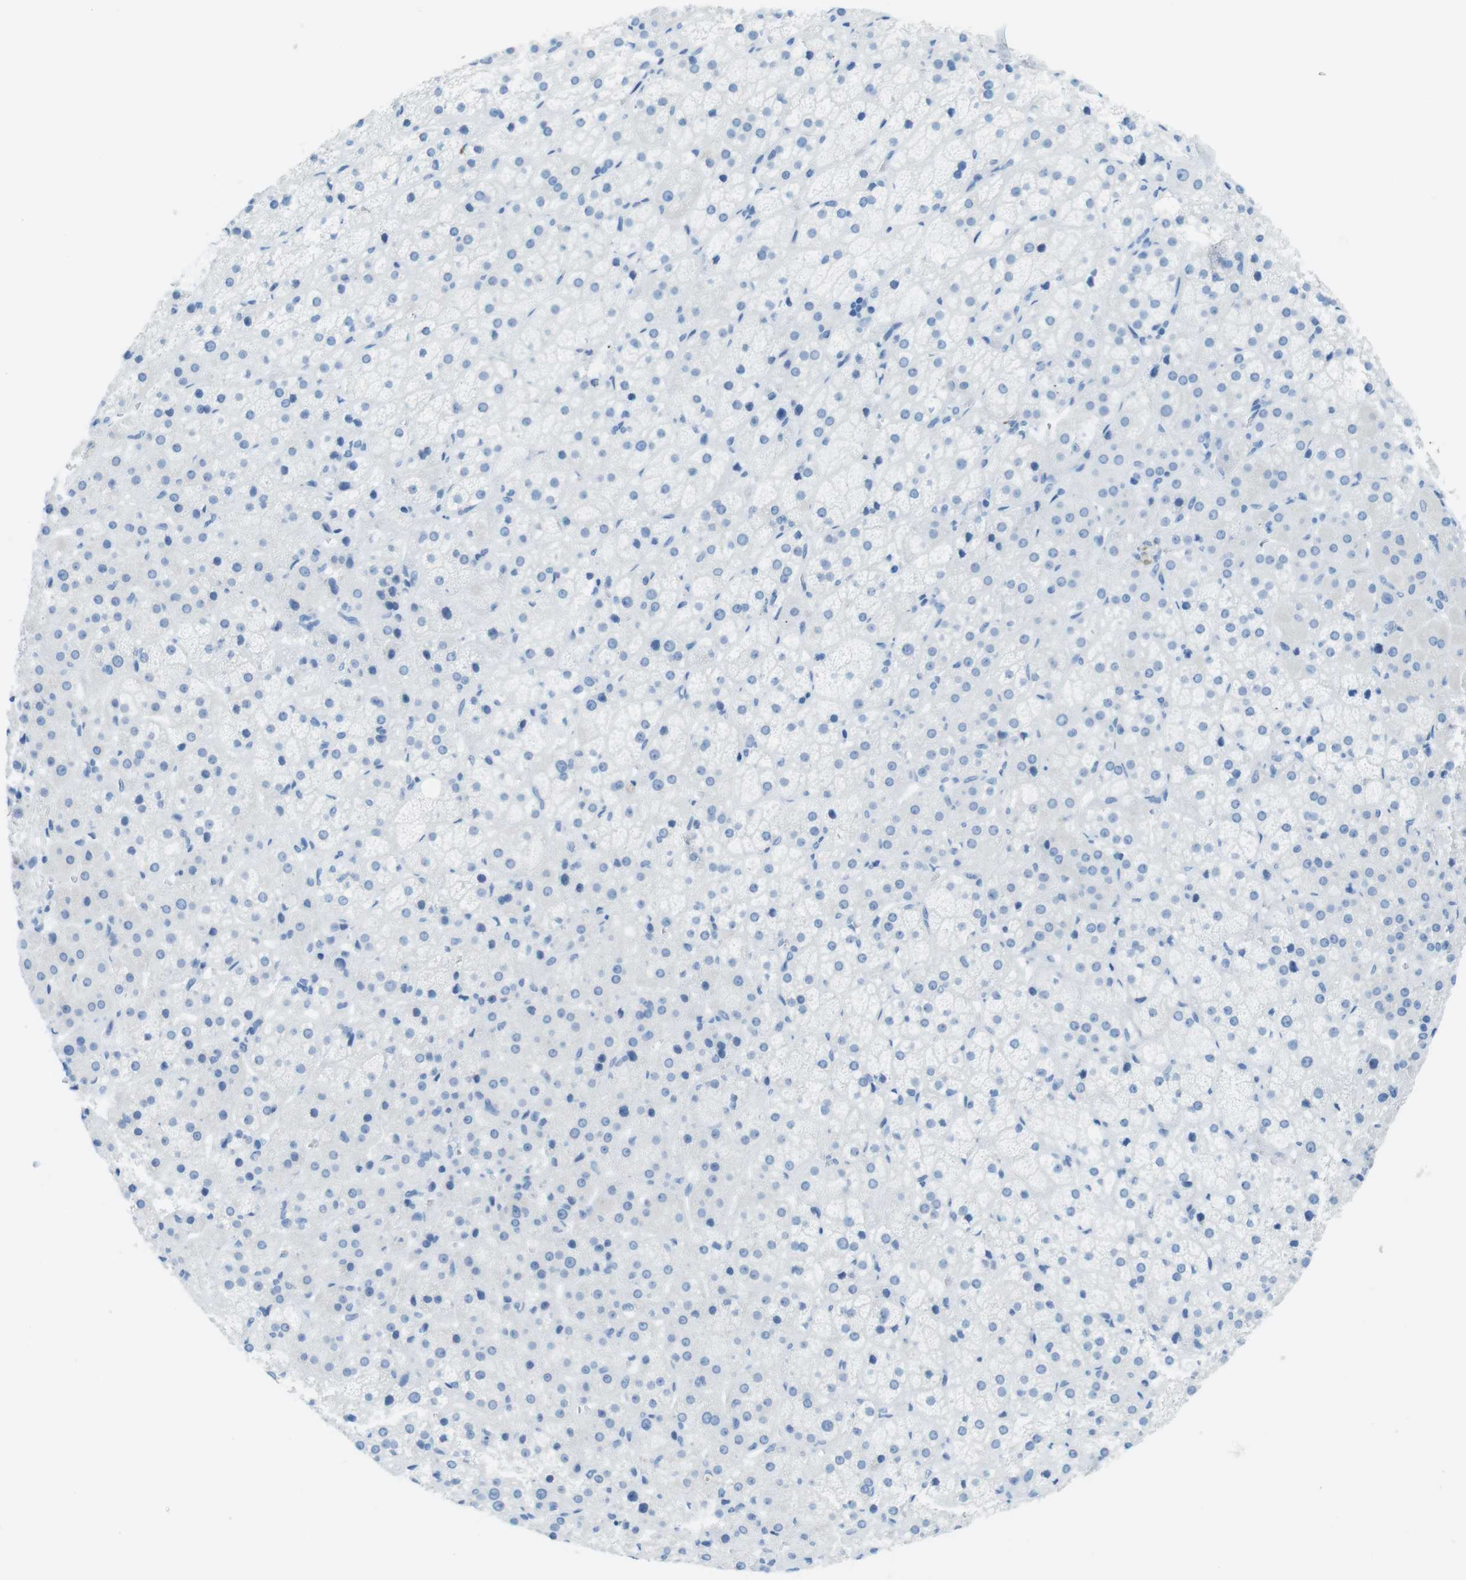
{"staining": {"intensity": "weak", "quantity": "<25%", "location": "cytoplasmic/membranous"}, "tissue": "adrenal gland", "cell_type": "Glandular cells", "image_type": "normal", "snomed": [{"axis": "morphology", "description": "Normal tissue, NOS"}, {"axis": "topography", "description": "Adrenal gland"}], "caption": "Glandular cells show no significant positivity in benign adrenal gland. Brightfield microscopy of immunohistochemistry stained with DAB (brown) and hematoxylin (blue), captured at high magnification.", "gene": "GAP43", "patient": {"sex": "female", "age": 57}}